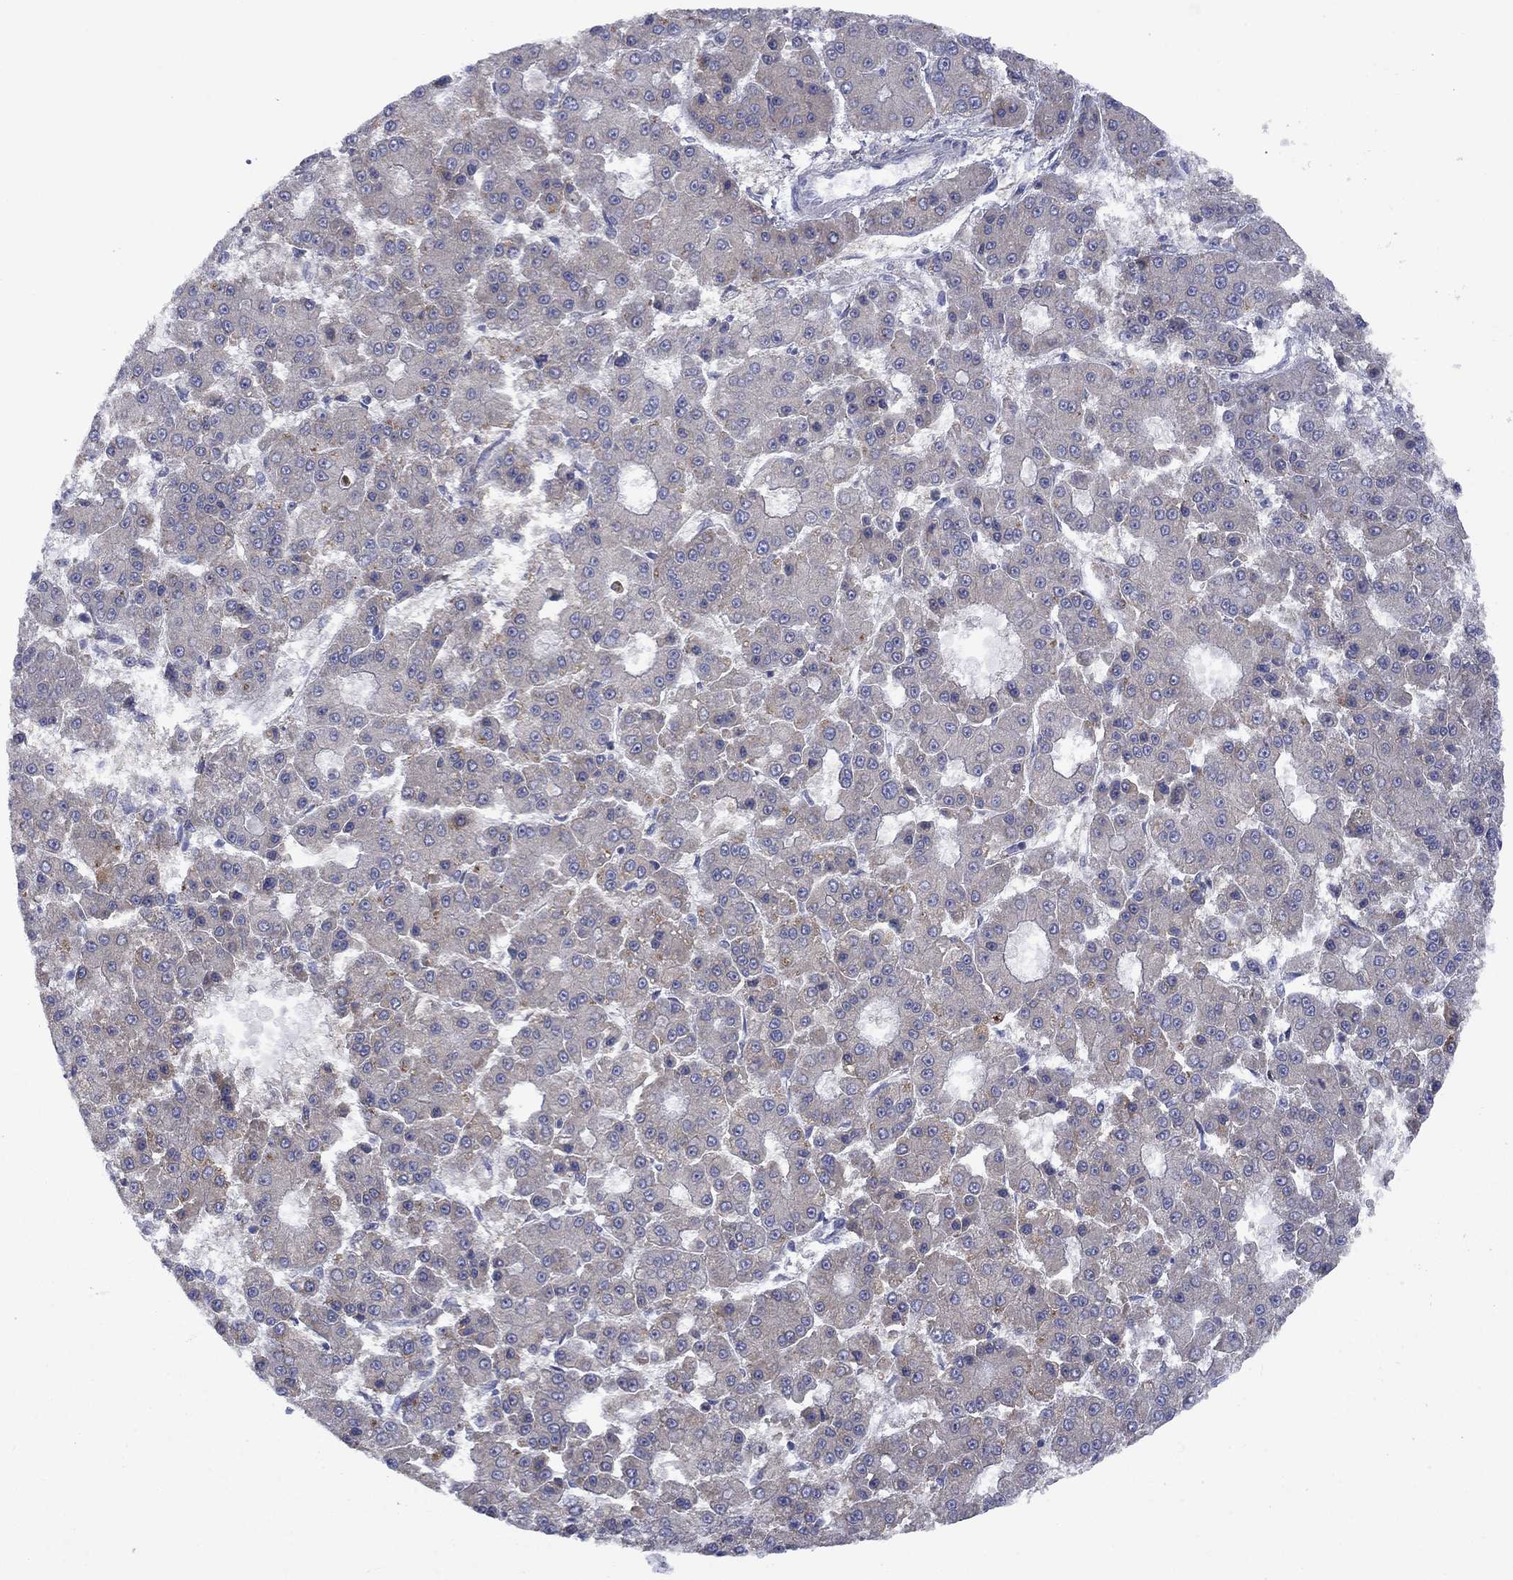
{"staining": {"intensity": "moderate", "quantity": "<25%", "location": "cytoplasmic/membranous"}, "tissue": "liver cancer", "cell_type": "Tumor cells", "image_type": "cancer", "snomed": [{"axis": "morphology", "description": "Carcinoma, Hepatocellular, NOS"}, {"axis": "topography", "description": "Liver"}], "caption": "Protein expression by IHC reveals moderate cytoplasmic/membranous staining in approximately <25% of tumor cells in liver cancer.", "gene": "CISD1", "patient": {"sex": "male", "age": 70}}